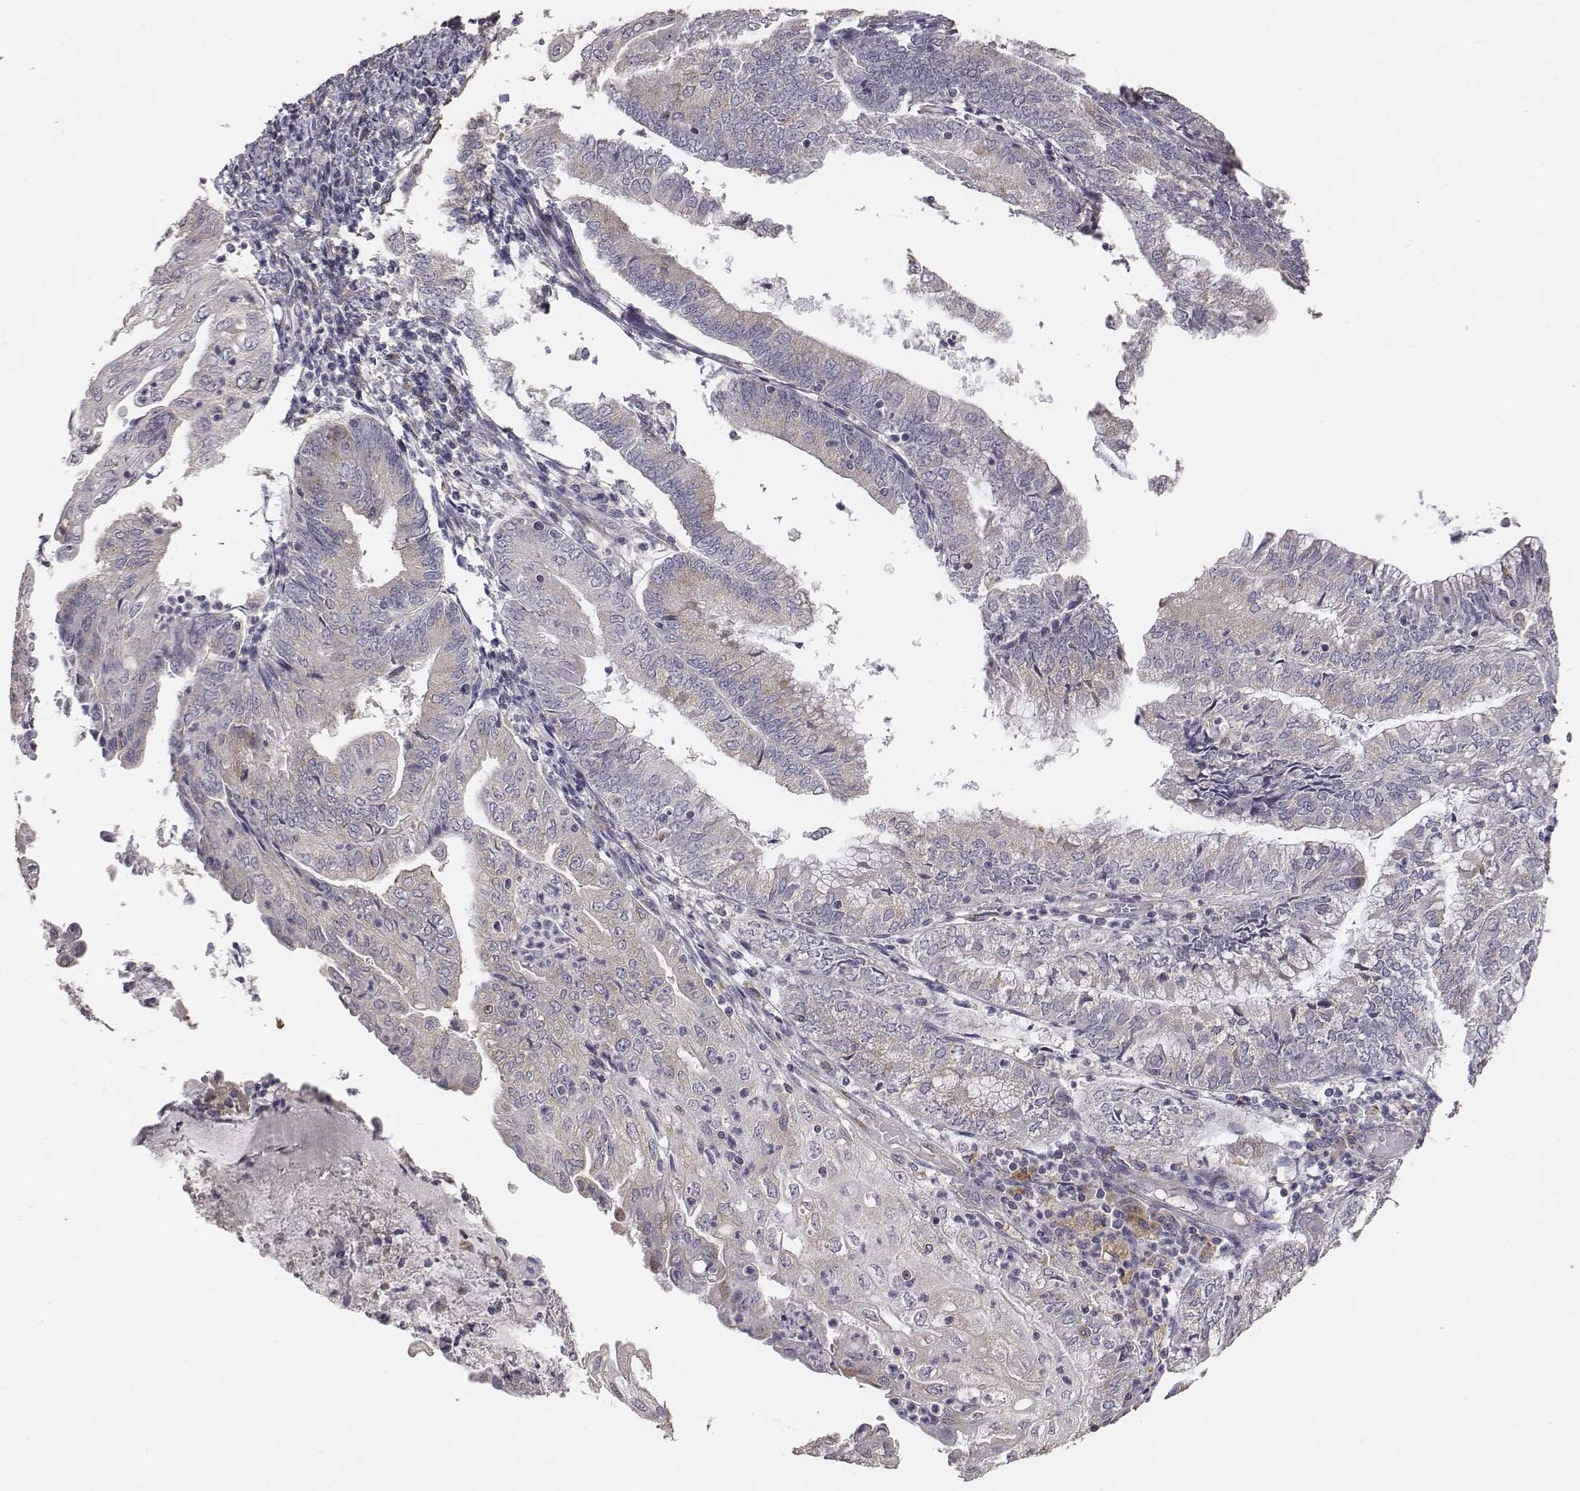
{"staining": {"intensity": "weak", "quantity": "25%-75%", "location": "cytoplasmic/membranous"}, "tissue": "endometrial cancer", "cell_type": "Tumor cells", "image_type": "cancer", "snomed": [{"axis": "morphology", "description": "Adenocarcinoma, NOS"}, {"axis": "topography", "description": "Endometrium"}], "caption": "High-magnification brightfield microscopy of endometrial adenocarcinoma stained with DAB (brown) and counterstained with hematoxylin (blue). tumor cells exhibit weak cytoplasmic/membranous staining is identified in approximately25%-75% of cells.", "gene": "AP1B1", "patient": {"sex": "female", "age": 55}}